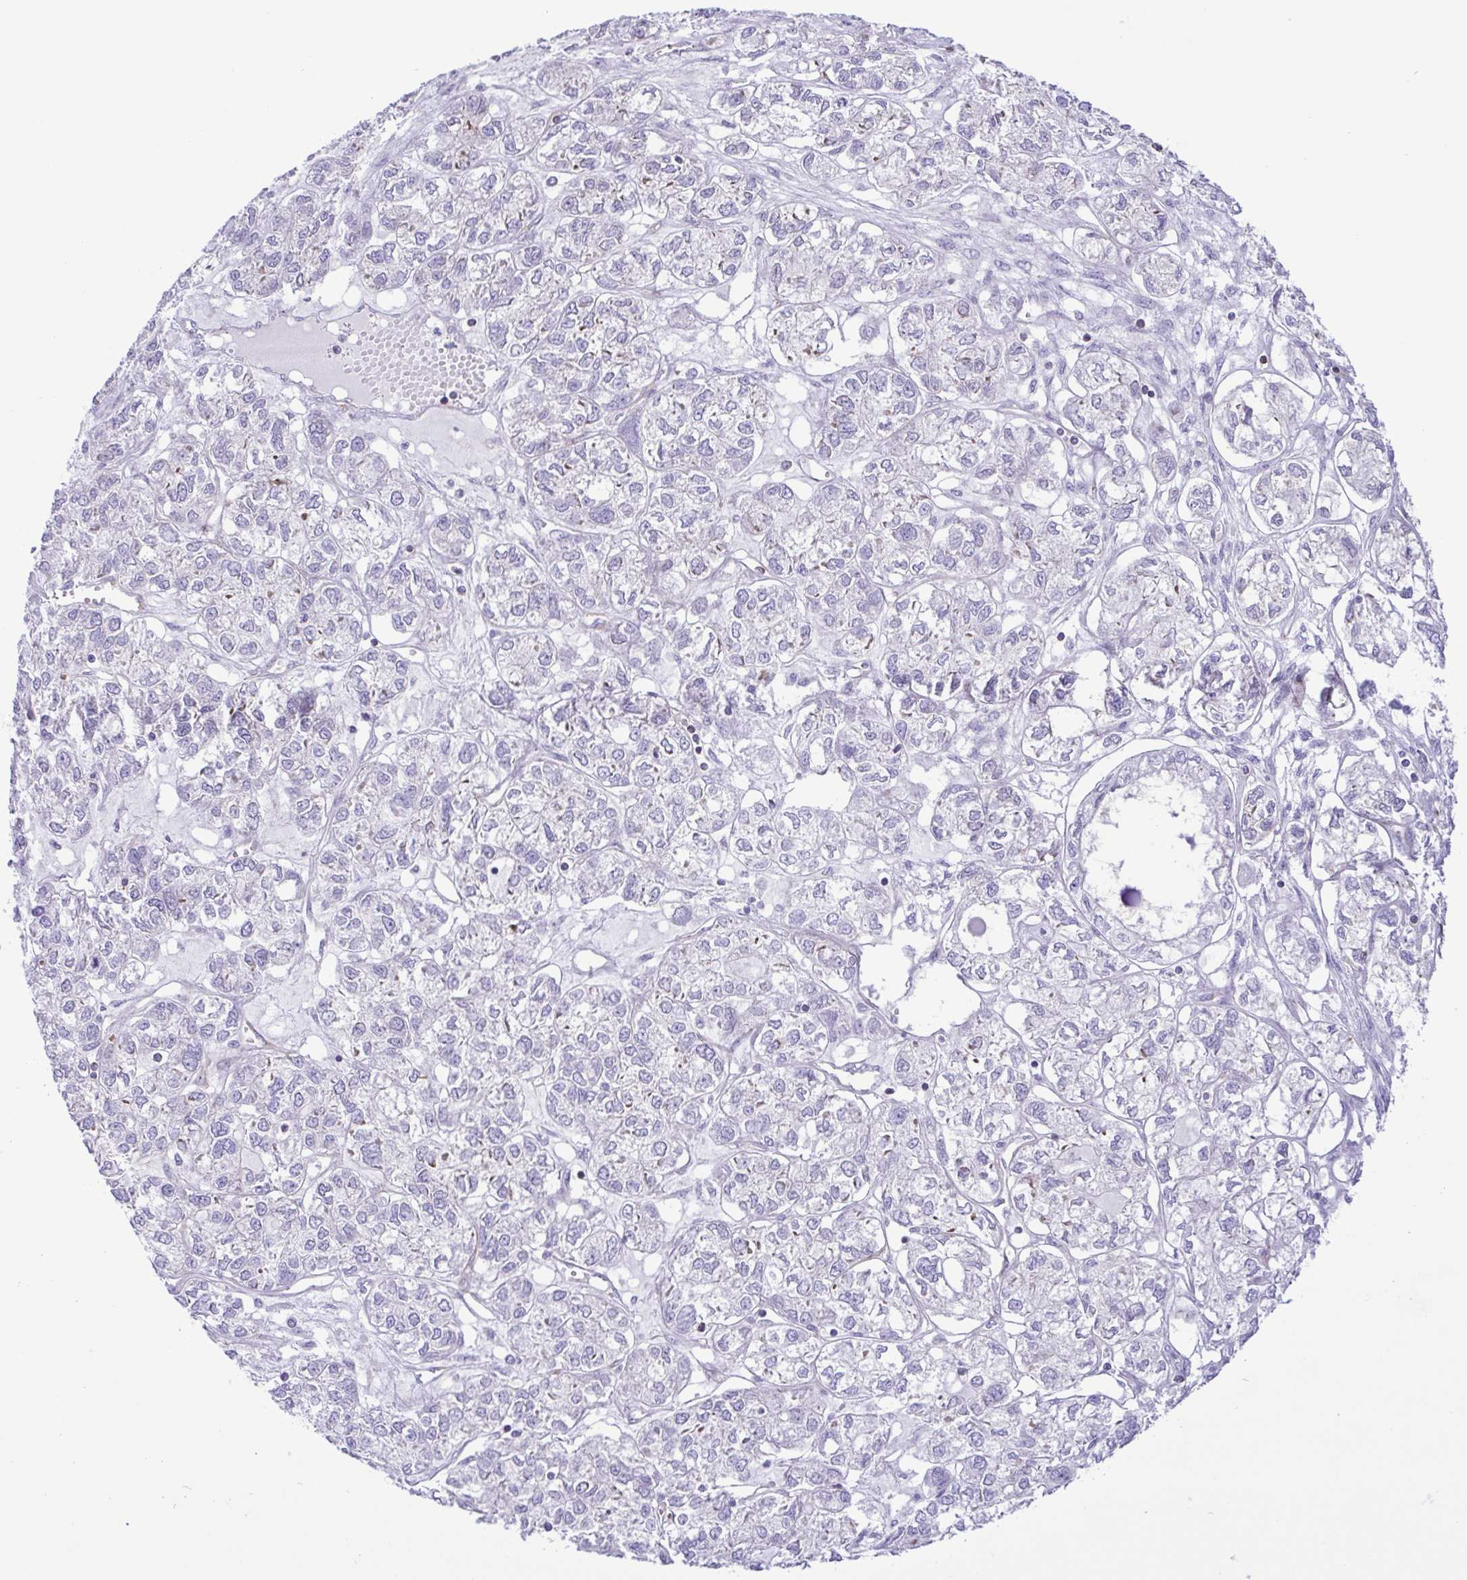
{"staining": {"intensity": "negative", "quantity": "none", "location": "none"}, "tissue": "ovarian cancer", "cell_type": "Tumor cells", "image_type": "cancer", "snomed": [{"axis": "morphology", "description": "Carcinoma, endometroid"}, {"axis": "topography", "description": "Ovary"}], "caption": "The photomicrograph demonstrates no significant staining in tumor cells of endometroid carcinoma (ovarian). Nuclei are stained in blue.", "gene": "FLT1", "patient": {"sex": "female", "age": 64}}